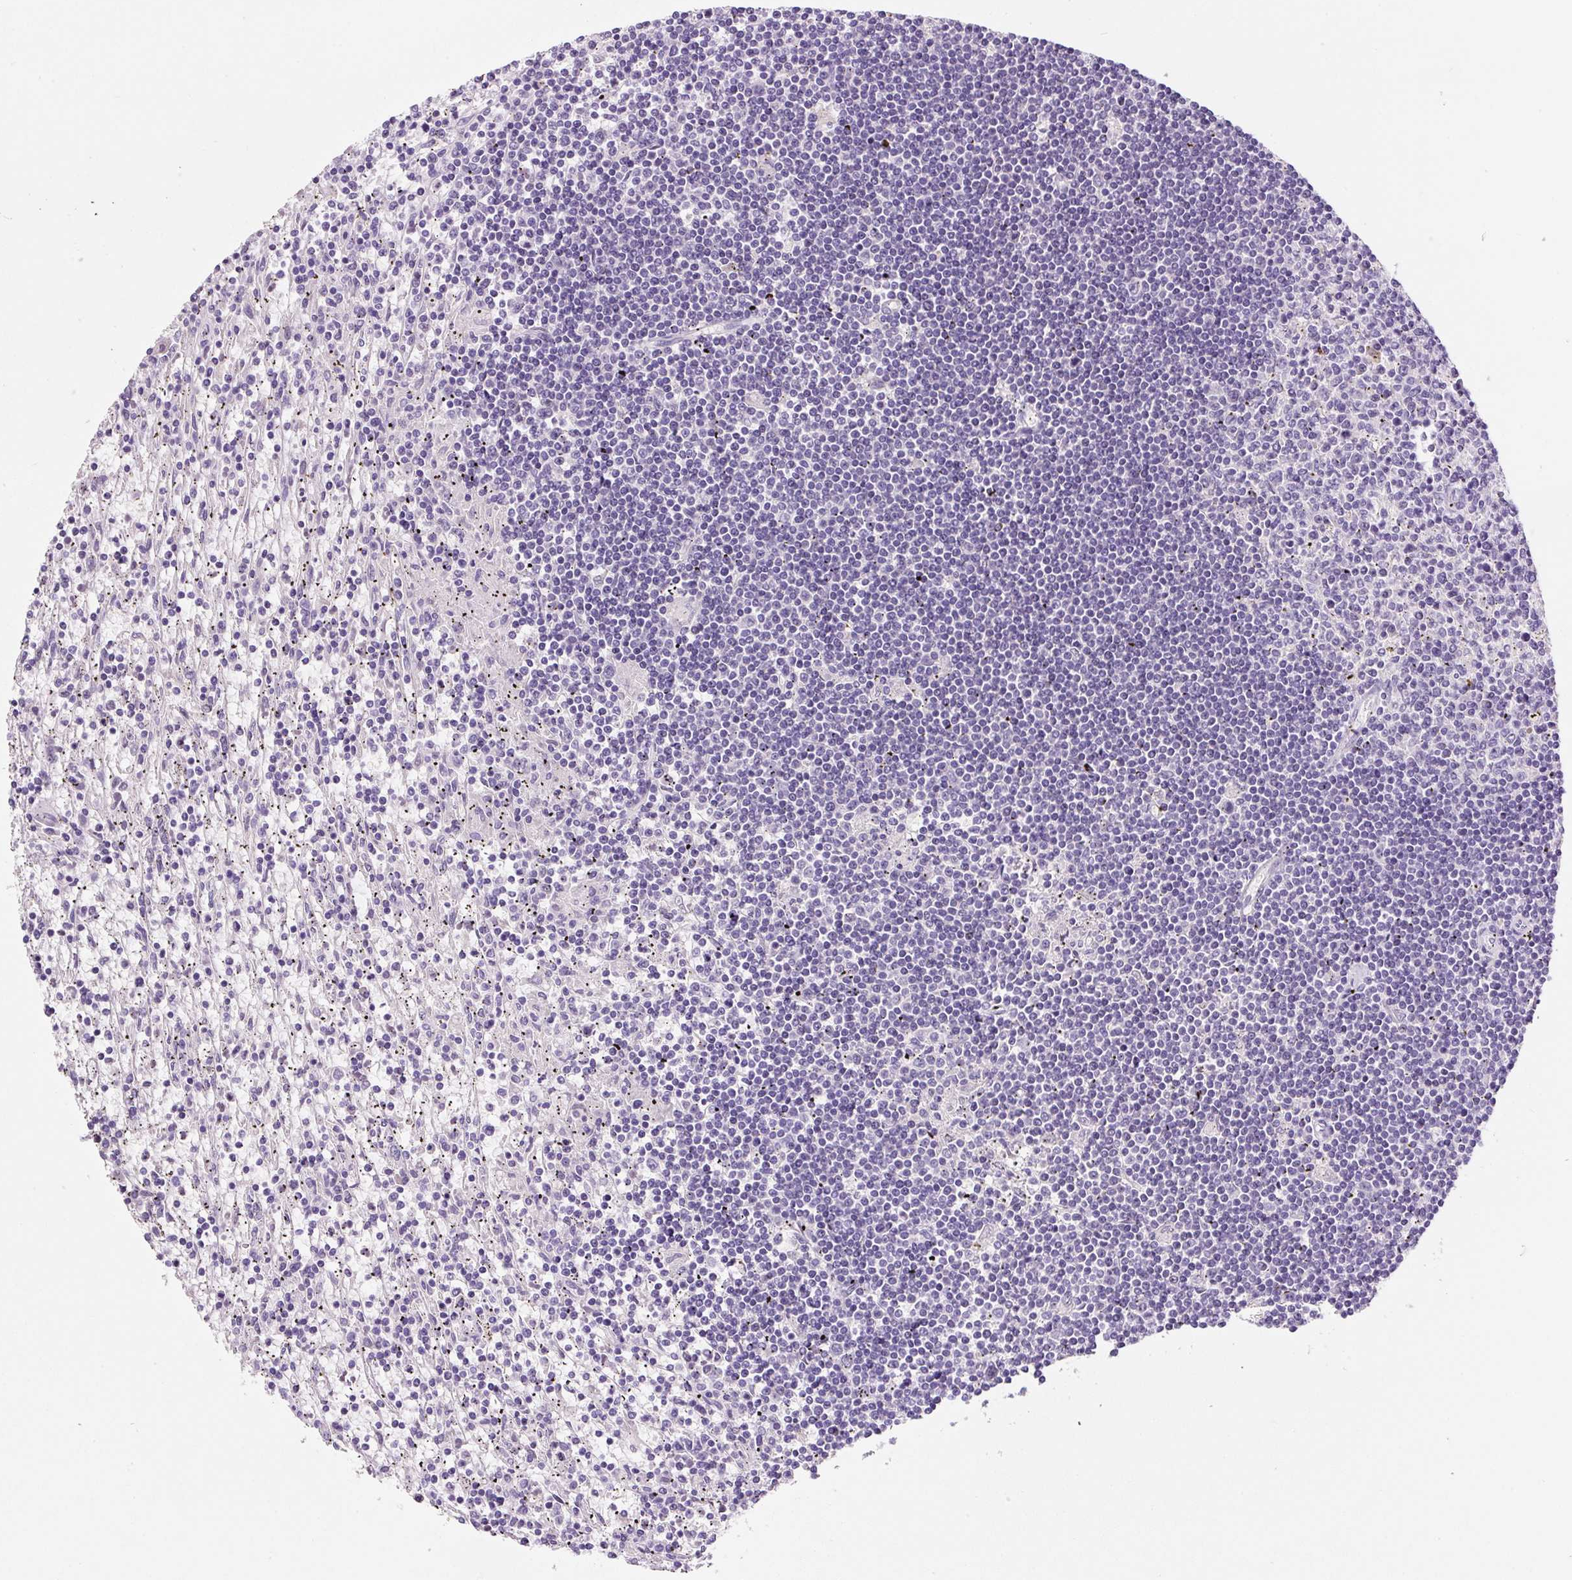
{"staining": {"intensity": "negative", "quantity": "none", "location": "none"}, "tissue": "lymphoma", "cell_type": "Tumor cells", "image_type": "cancer", "snomed": [{"axis": "morphology", "description": "Malignant lymphoma, non-Hodgkin's type, Low grade"}, {"axis": "topography", "description": "Spleen"}], "caption": "This is a histopathology image of IHC staining of low-grade malignant lymphoma, non-Hodgkin's type, which shows no positivity in tumor cells. (DAB immunohistochemistry (IHC) visualized using brightfield microscopy, high magnification).", "gene": "SYP", "patient": {"sex": "male", "age": 76}}